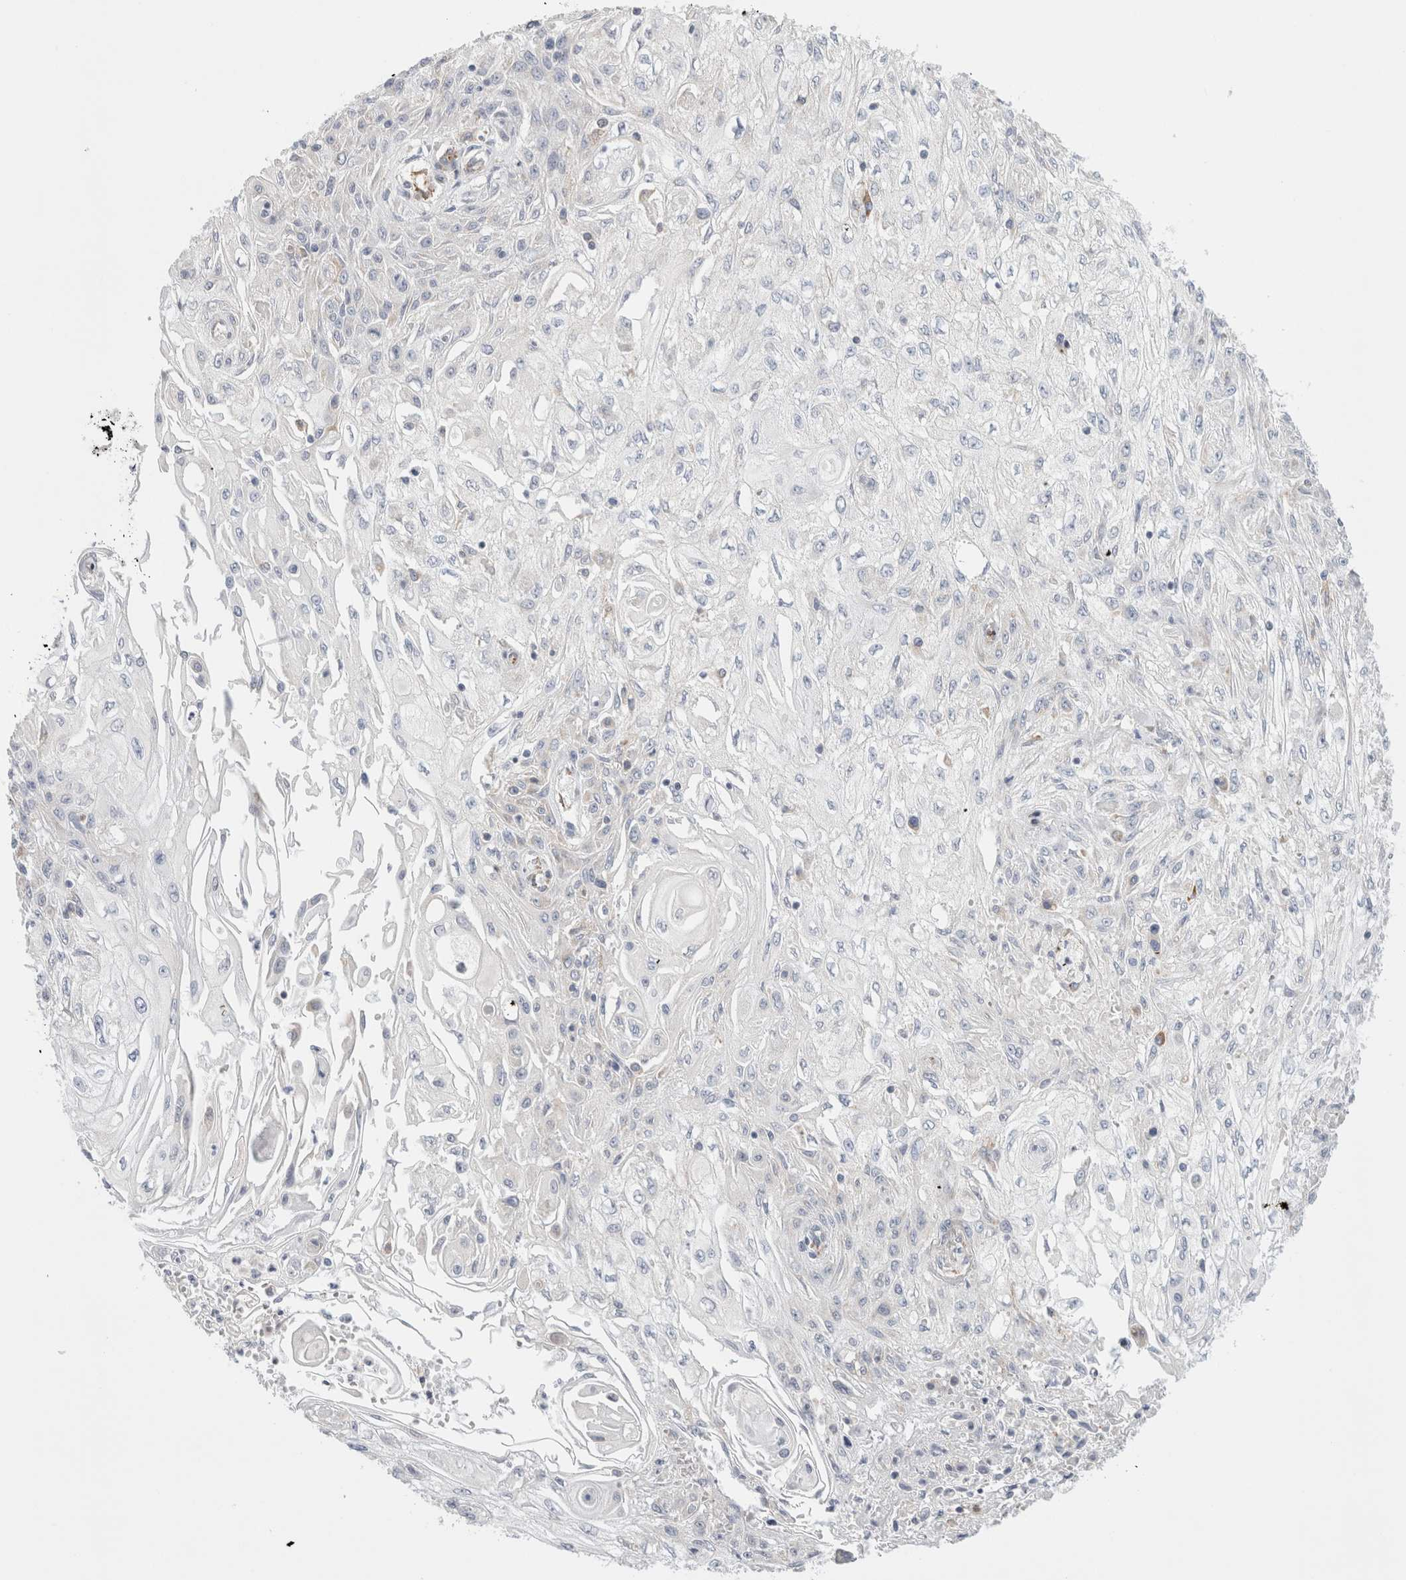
{"staining": {"intensity": "negative", "quantity": "none", "location": "none"}, "tissue": "skin cancer", "cell_type": "Tumor cells", "image_type": "cancer", "snomed": [{"axis": "morphology", "description": "Squamous cell carcinoma, NOS"}, {"axis": "morphology", "description": "Squamous cell carcinoma, metastatic, NOS"}, {"axis": "topography", "description": "Skin"}, {"axis": "topography", "description": "Lymph node"}], "caption": "A photomicrograph of skin metastatic squamous cell carcinoma stained for a protein exhibits no brown staining in tumor cells.", "gene": "CSK", "patient": {"sex": "male", "age": 75}}